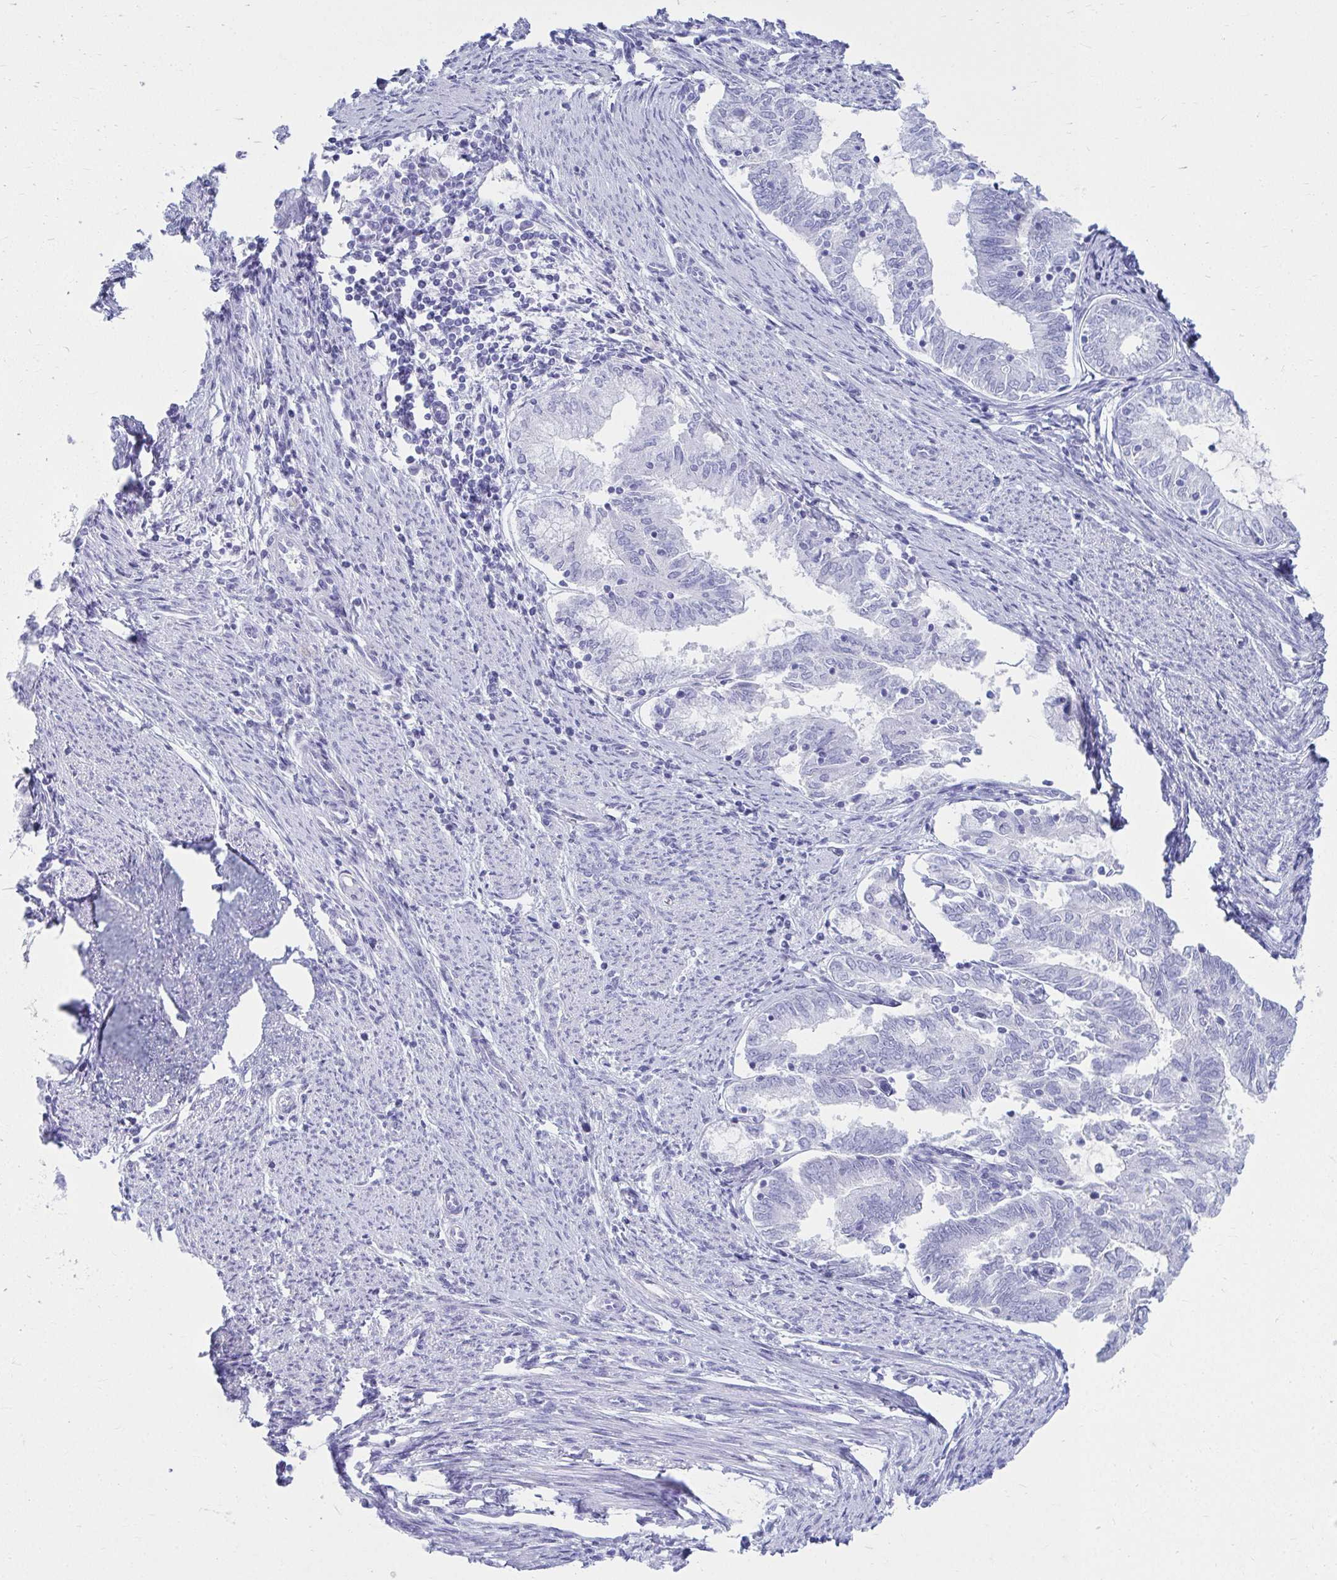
{"staining": {"intensity": "negative", "quantity": "none", "location": "none"}, "tissue": "endometrial cancer", "cell_type": "Tumor cells", "image_type": "cancer", "snomed": [{"axis": "morphology", "description": "Adenocarcinoma, NOS"}, {"axis": "topography", "description": "Endometrium"}], "caption": "The photomicrograph reveals no significant expression in tumor cells of endometrial cancer (adenocarcinoma).", "gene": "ATP4B", "patient": {"sex": "female", "age": 79}}